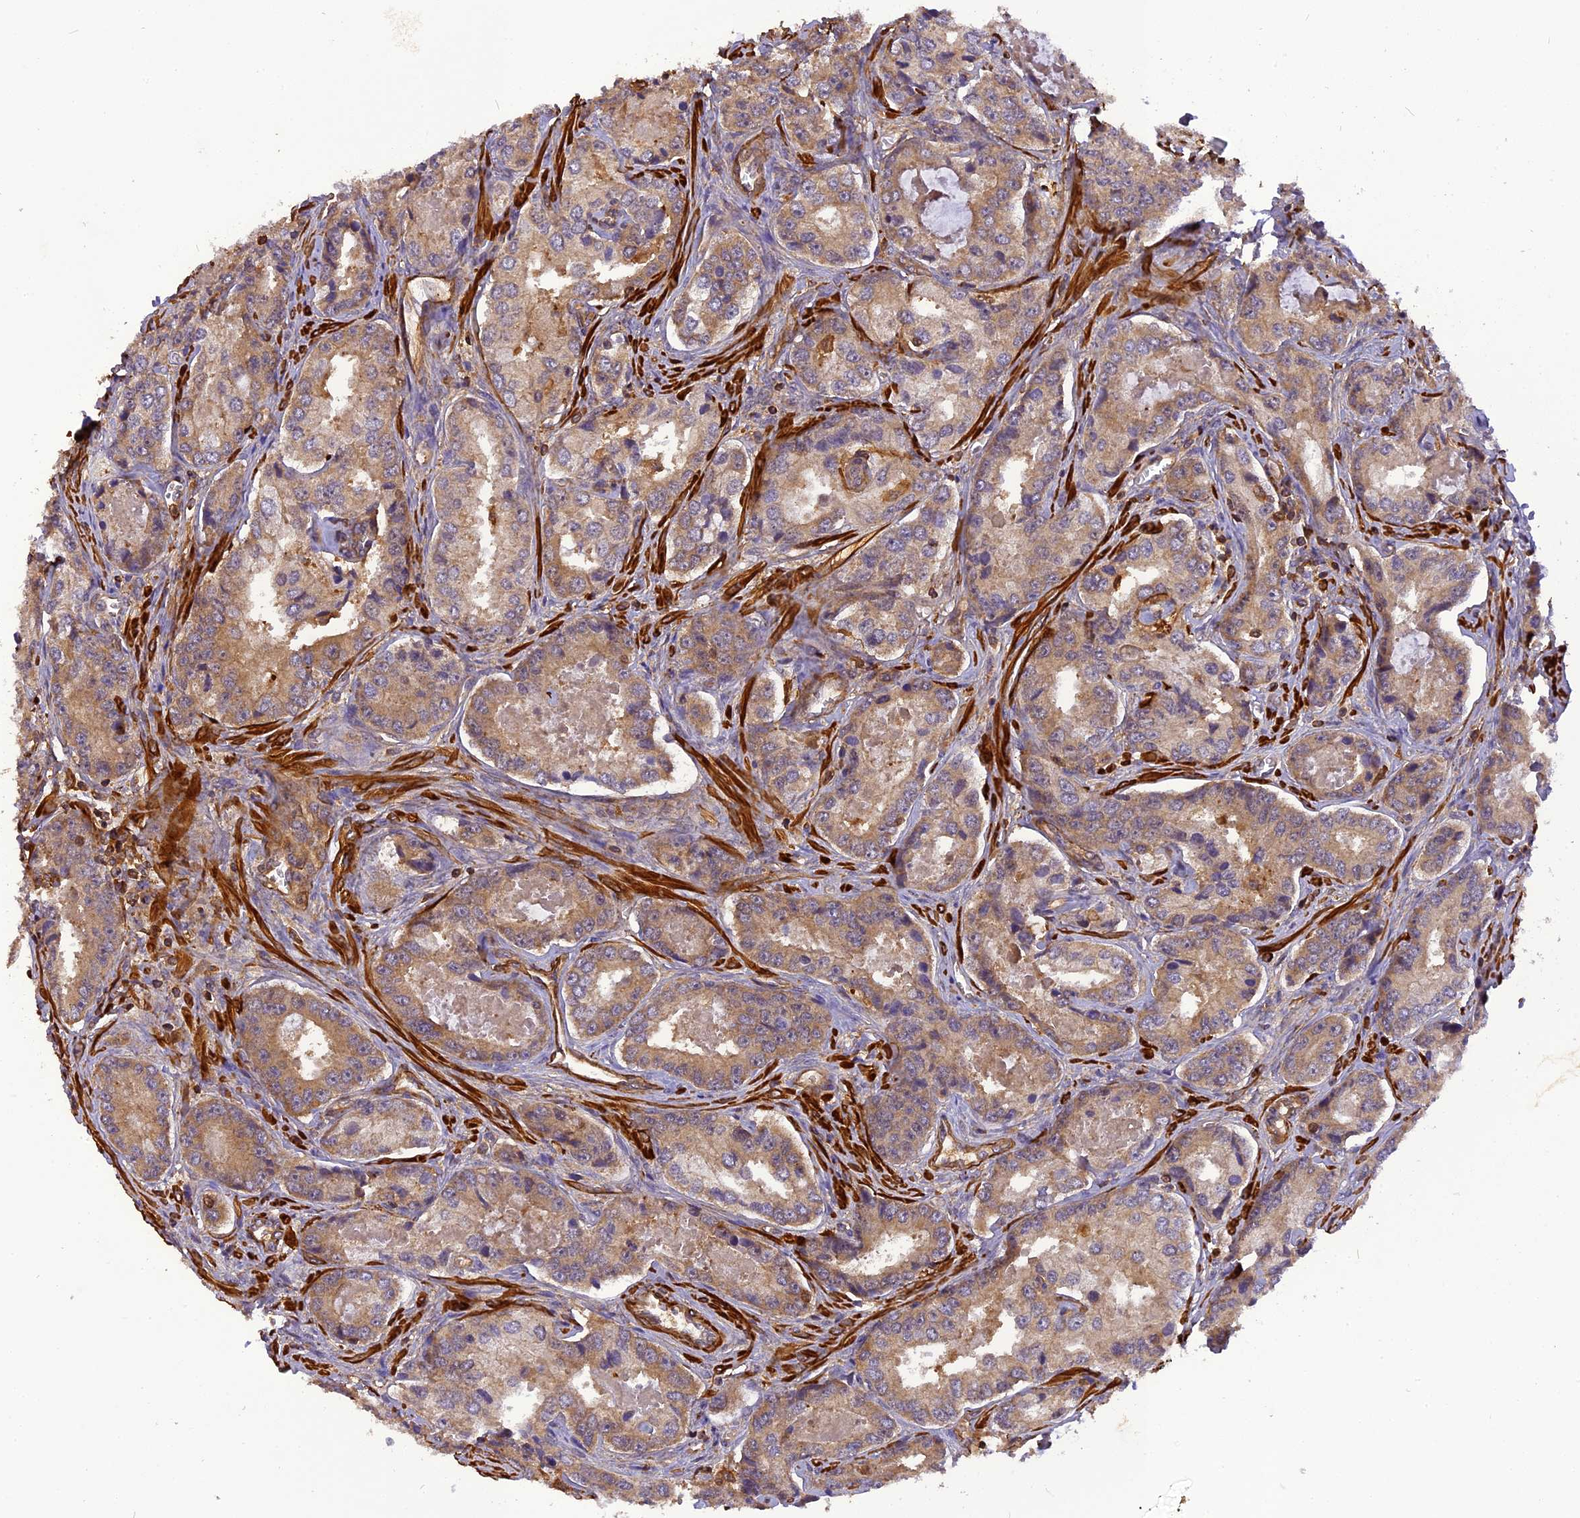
{"staining": {"intensity": "moderate", "quantity": ">75%", "location": "cytoplasmic/membranous"}, "tissue": "prostate cancer", "cell_type": "Tumor cells", "image_type": "cancer", "snomed": [{"axis": "morphology", "description": "Adenocarcinoma, Low grade"}, {"axis": "topography", "description": "Prostate"}], "caption": "A photomicrograph showing moderate cytoplasmic/membranous staining in approximately >75% of tumor cells in prostate cancer, as visualized by brown immunohistochemical staining.", "gene": "STOML1", "patient": {"sex": "male", "age": 68}}